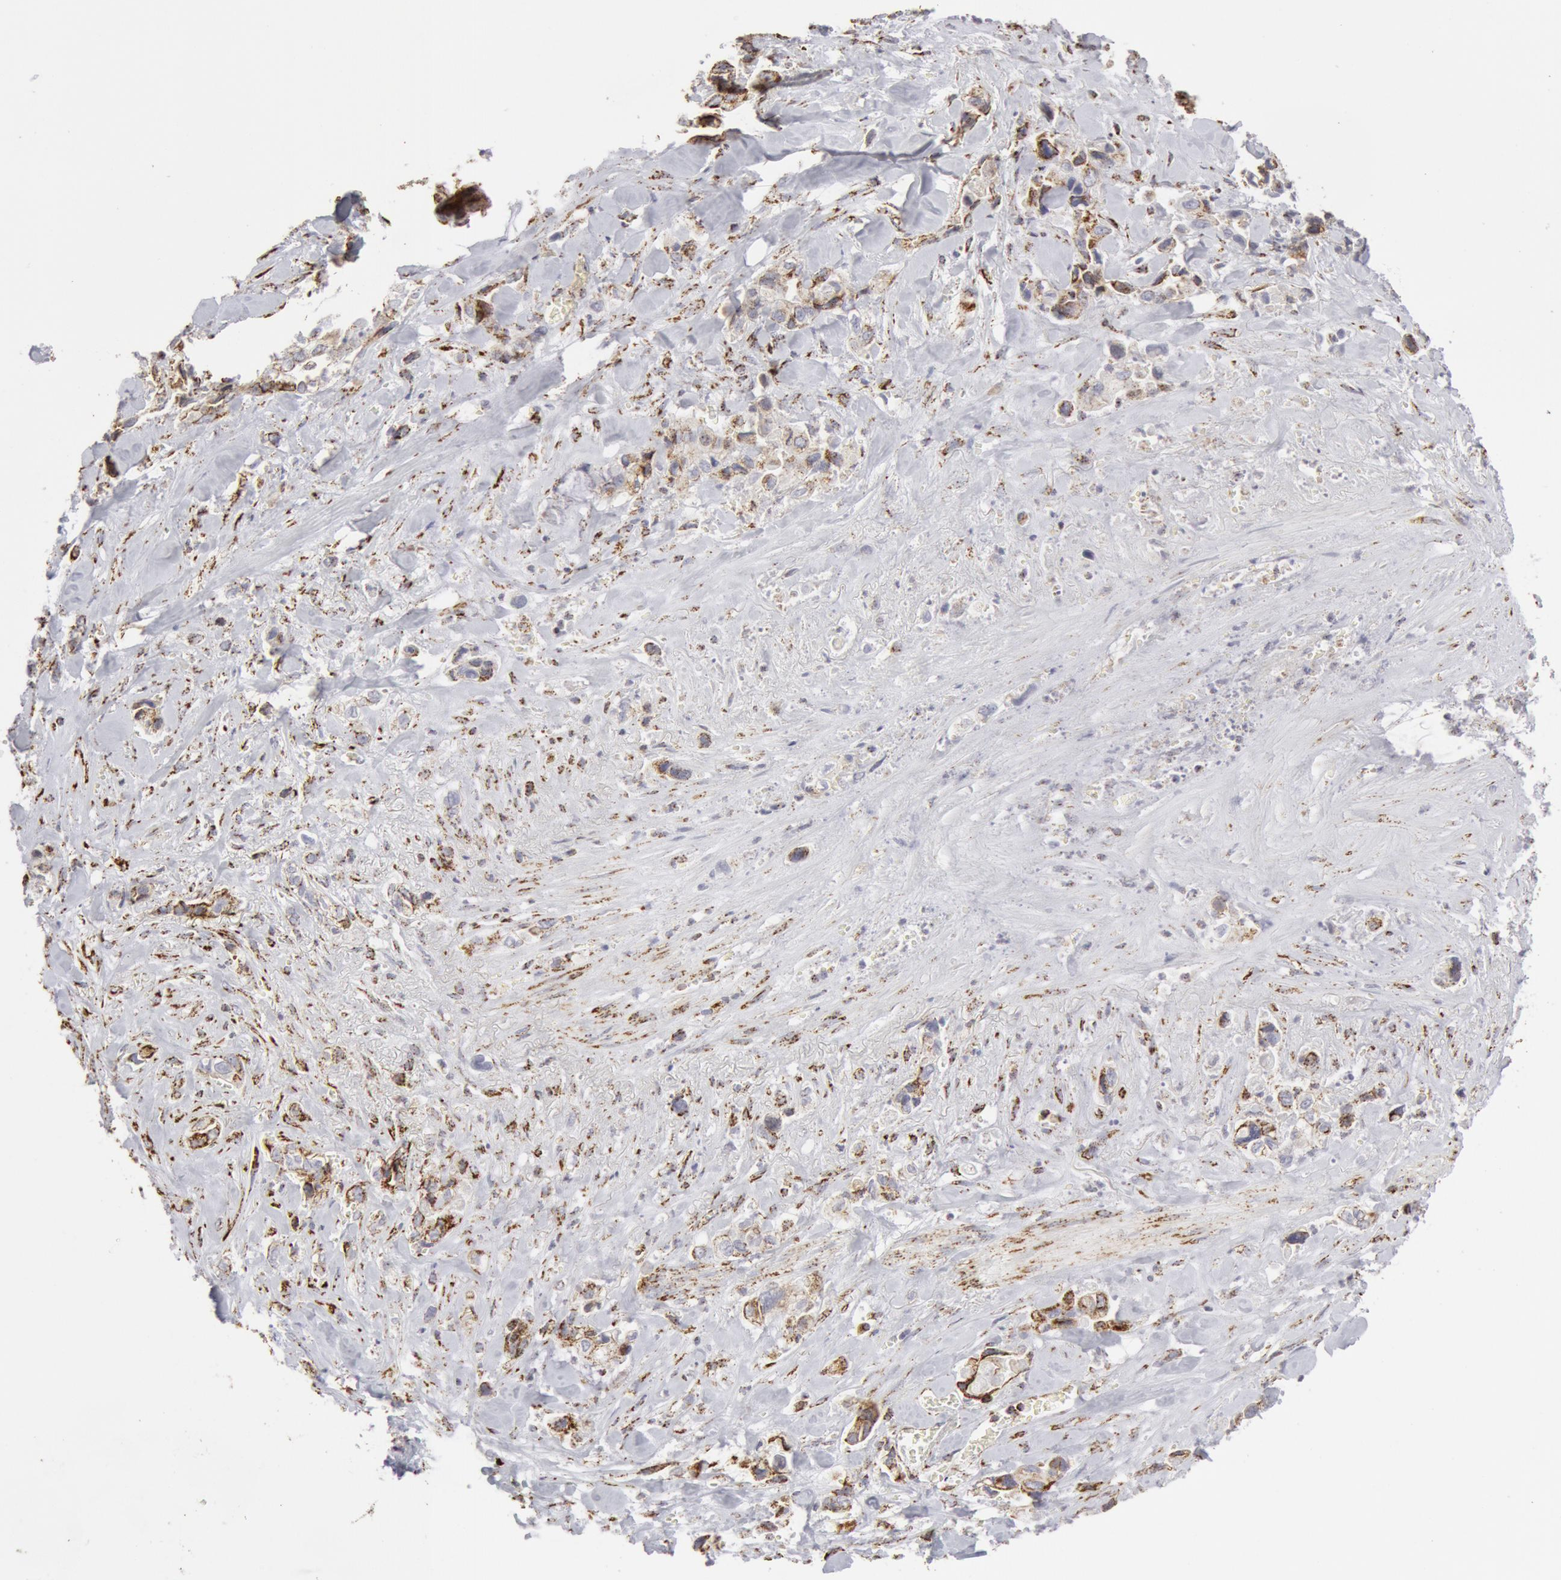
{"staining": {"intensity": "moderate", "quantity": "25%-75%", "location": "cytoplasmic/membranous"}, "tissue": "pancreatic cancer", "cell_type": "Tumor cells", "image_type": "cancer", "snomed": [{"axis": "morphology", "description": "Adenocarcinoma, NOS"}, {"axis": "topography", "description": "Pancreas"}], "caption": "DAB immunohistochemical staining of human pancreatic cancer shows moderate cytoplasmic/membranous protein staining in about 25%-75% of tumor cells.", "gene": "ATP5F1B", "patient": {"sex": "male", "age": 69}}